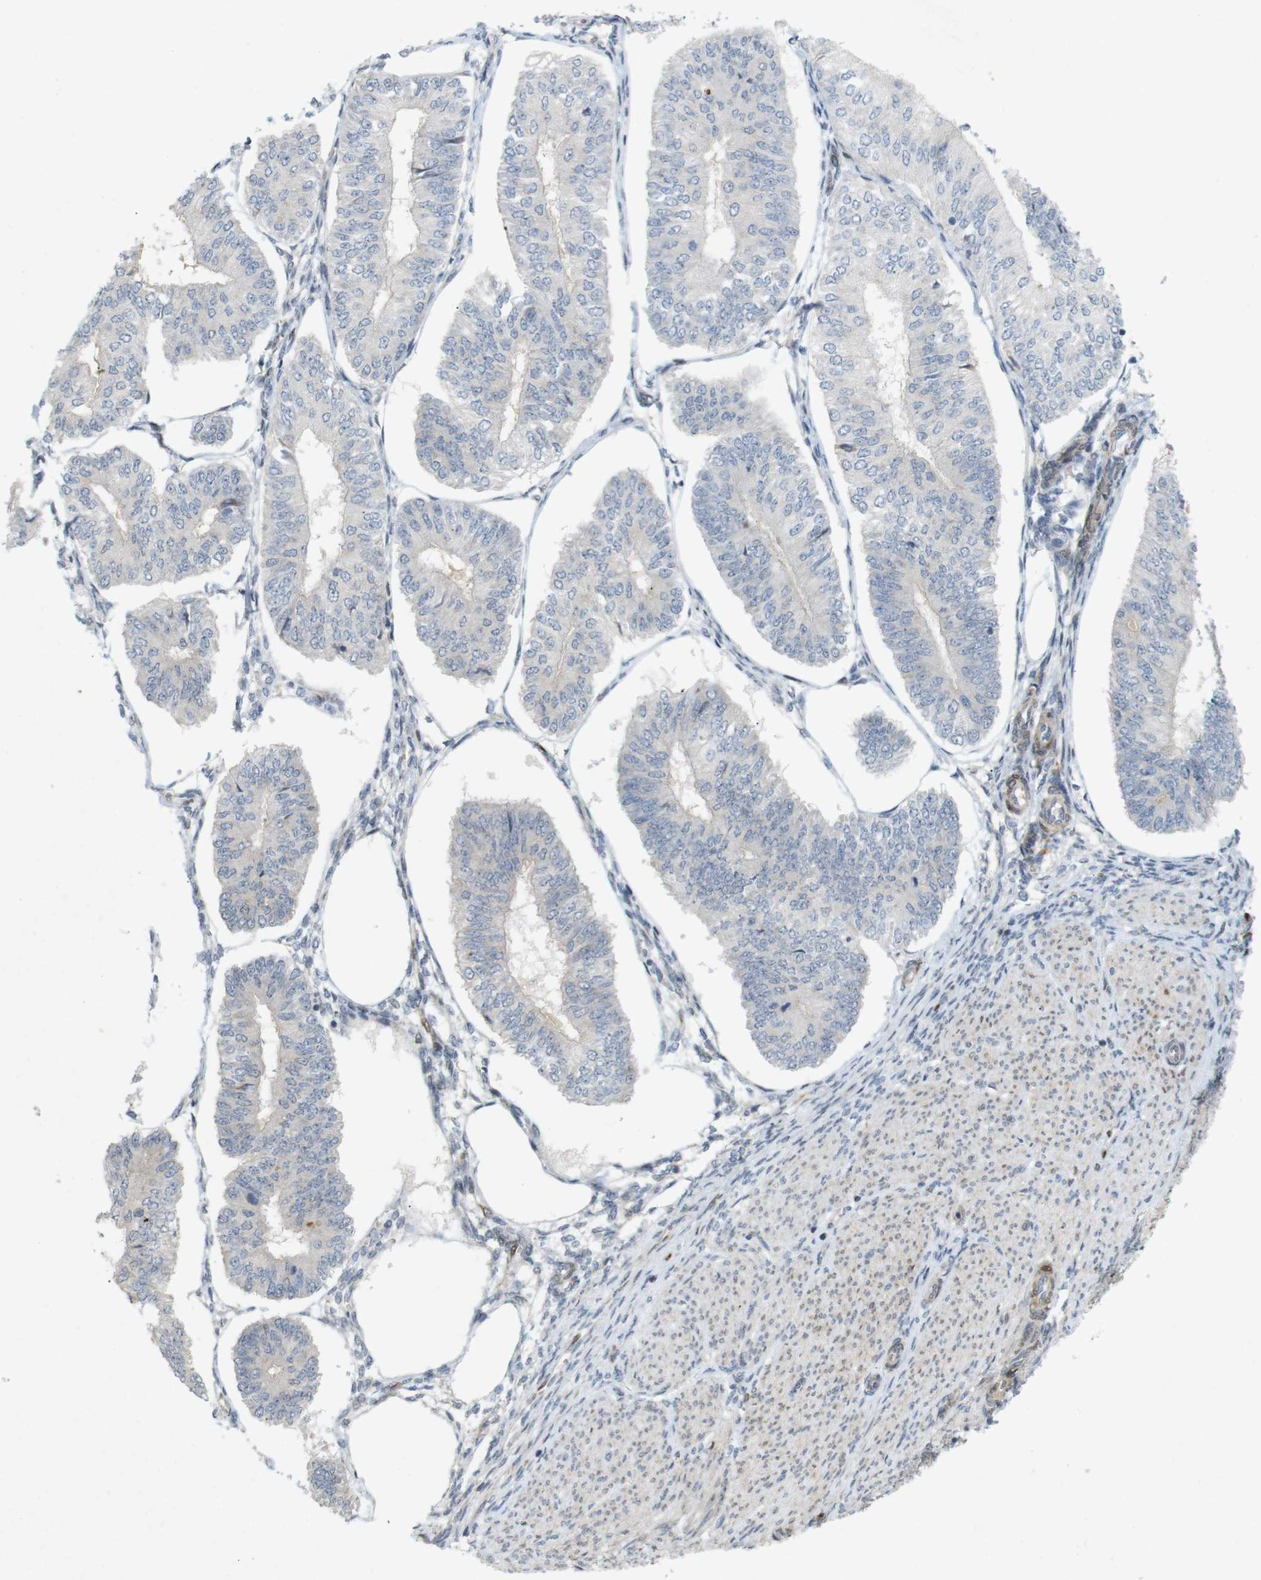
{"staining": {"intensity": "negative", "quantity": "none", "location": "none"}, "tissue": "endometrial cancer", "cell_type": "Tumor cells", "image_type": "cancer", "snomed": [{"axis": "morphology", "description": "Adenocarcinoma, NOS"}, {"axis": "topography", "description": "Endometrium"}], "caption": "Photomicrograph shows no protein expression in tumor cells of endometrial adenocarcinoma tissue.", "gene": "PPP1R14A", "patient": {"sex": "female", "age": 58}}